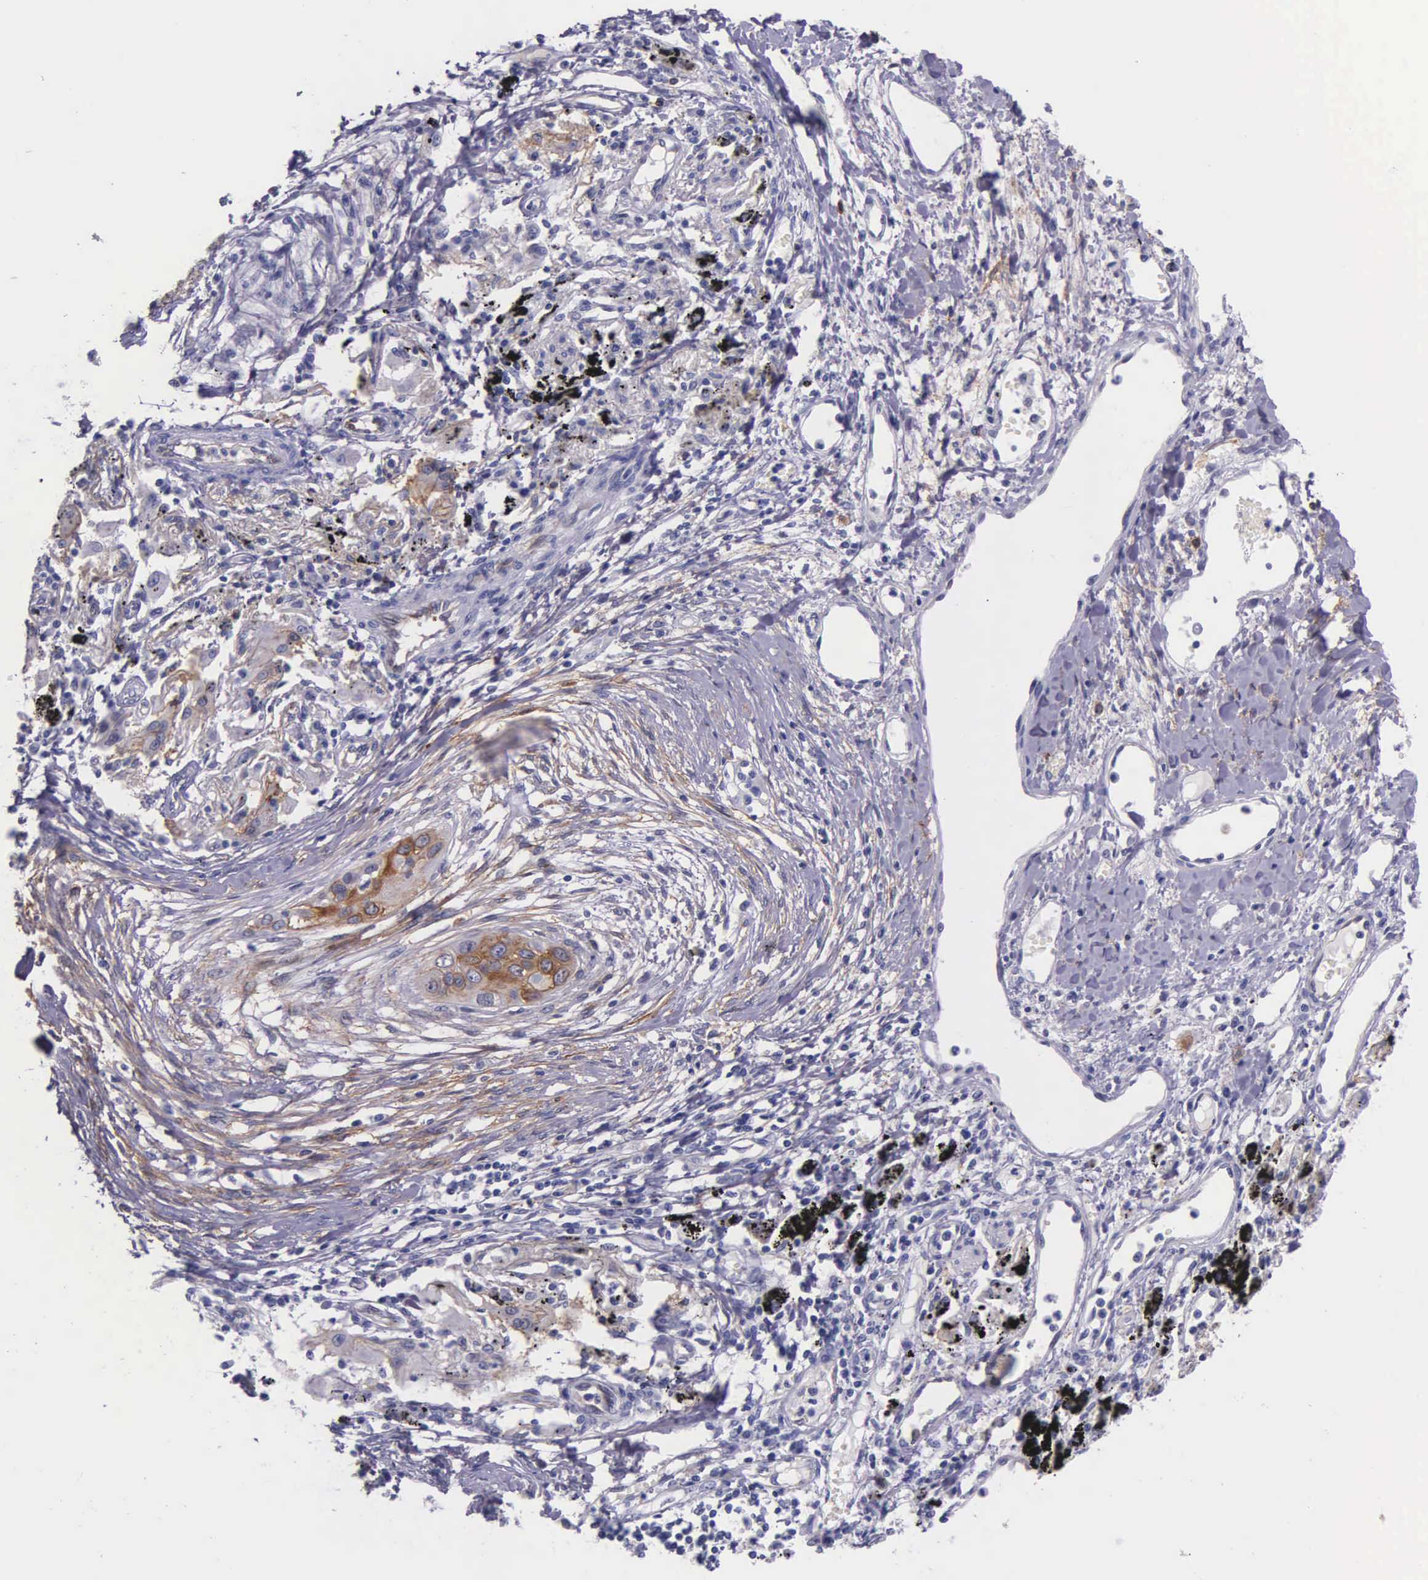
{"staining": {"intensity": "moderate", "quantity": "25%-75%", "location": "cytoplasmic/membranous"}, "tissue": "lung cancer", "cell_type": "Tumor cells", "image_type": "cancer", "snomed": [{"axis": "morphology", "description": "Squamous cell carcinoma, NOS"}, {"axis": "topography", "description": "Lung"}], "caption": "Protein expression by immunohistochemistry (IHC) shows moderate cytoplasmic/membranous expression in about 25%-75% of tumor cells in lung squamous cell carcinoma.", "gene": "AHNAK2", "patient": {"sex": "male", "age": 71}}